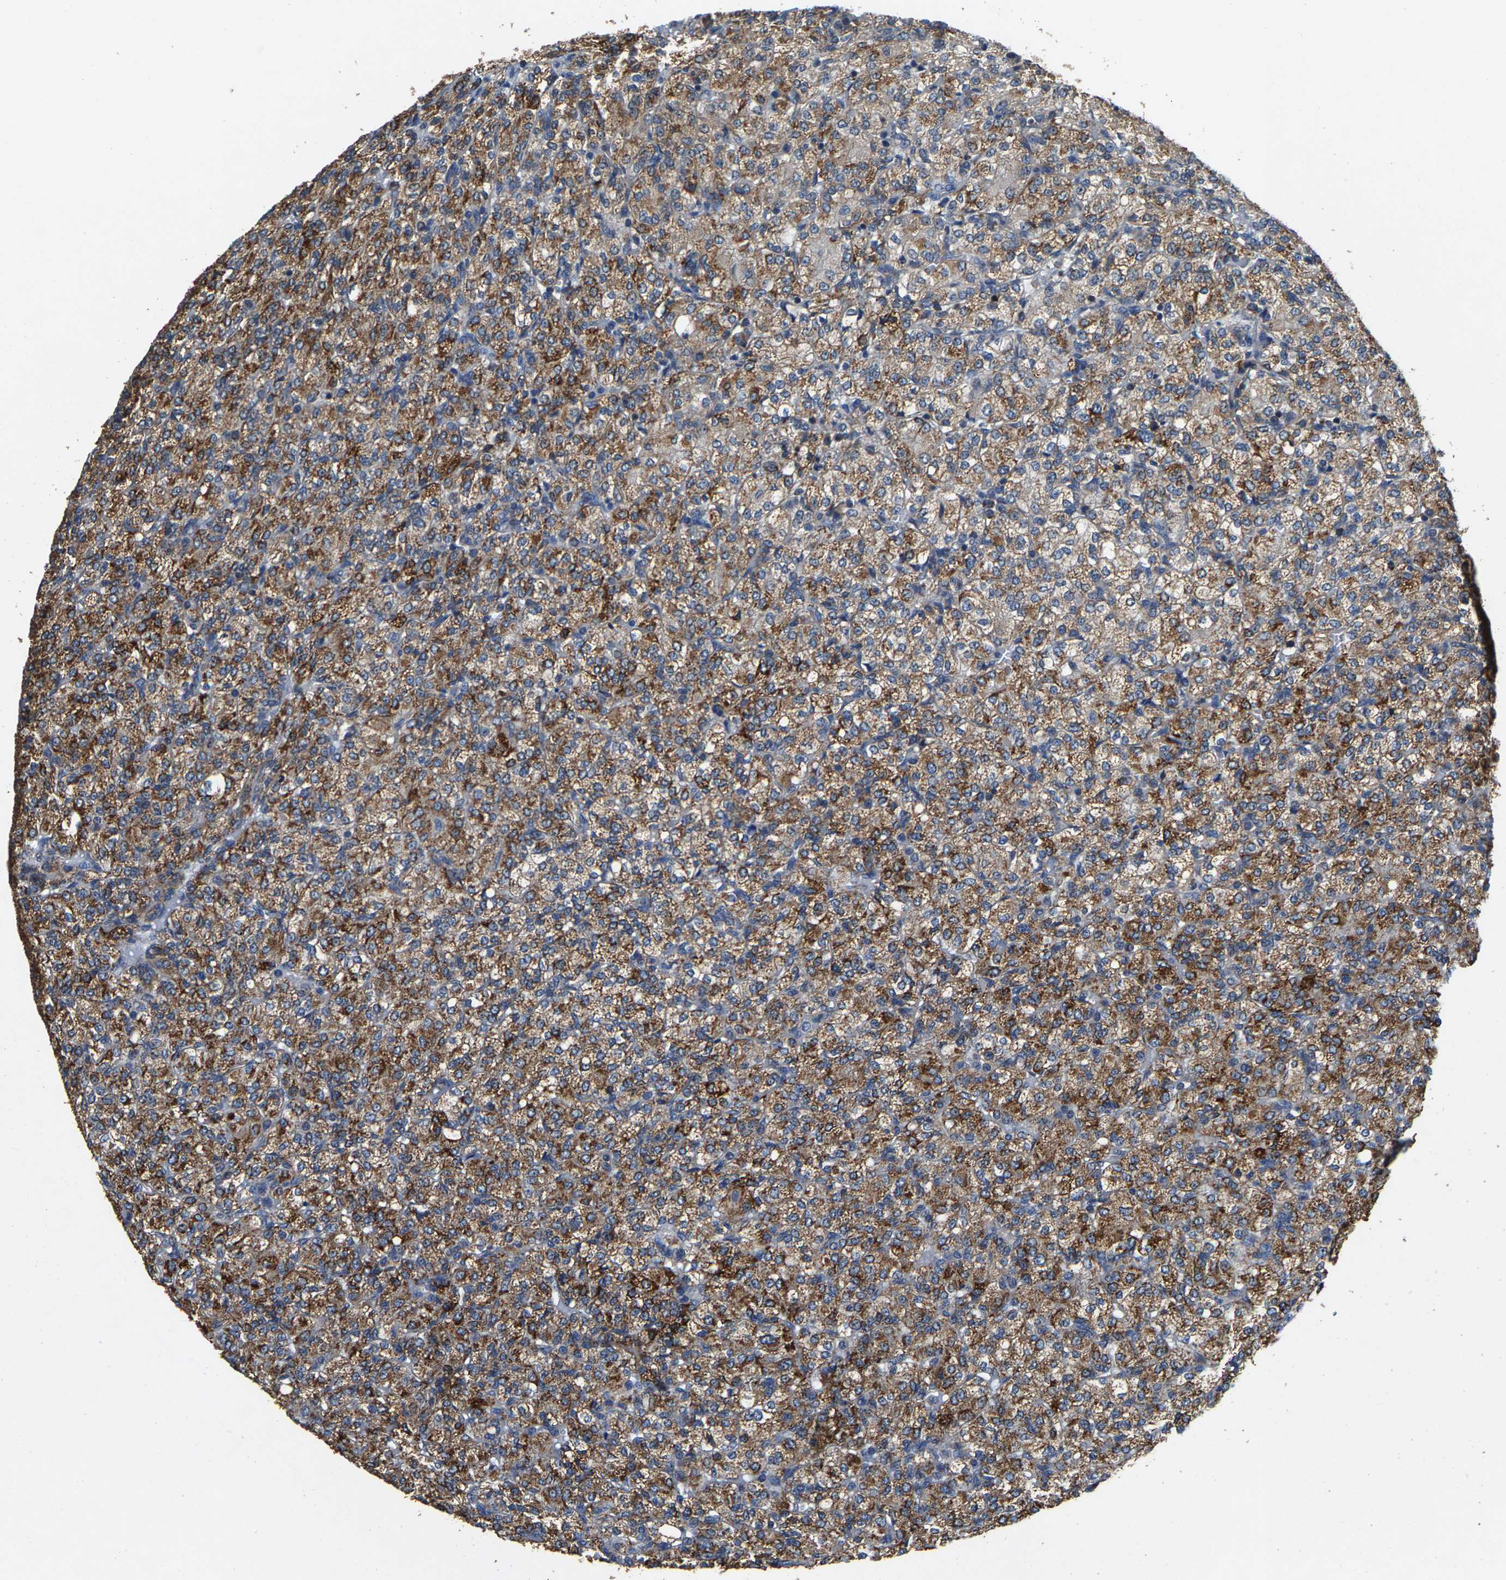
{"staining": {"intensity": "moderate", "quantity": ">75%", "location": "cytoplasmic/membranous"}, "tissue": "renal cancer", "cell_type": "Tumor cells", "image_type": "cancer", "snomed": [{"axis": "morphology", "description": "Adenocarcinoma, NOS"}, {"axis": "topography", "description": "Kidney"}], "caption": "The immunohistochemical stain highlights moderate cytoplasmic/membranous expression in tumor cells of adenocarcinoma (renal) tissue.", "gene": "SHMT2", "patient": {"sex": "male", "age": 77}}